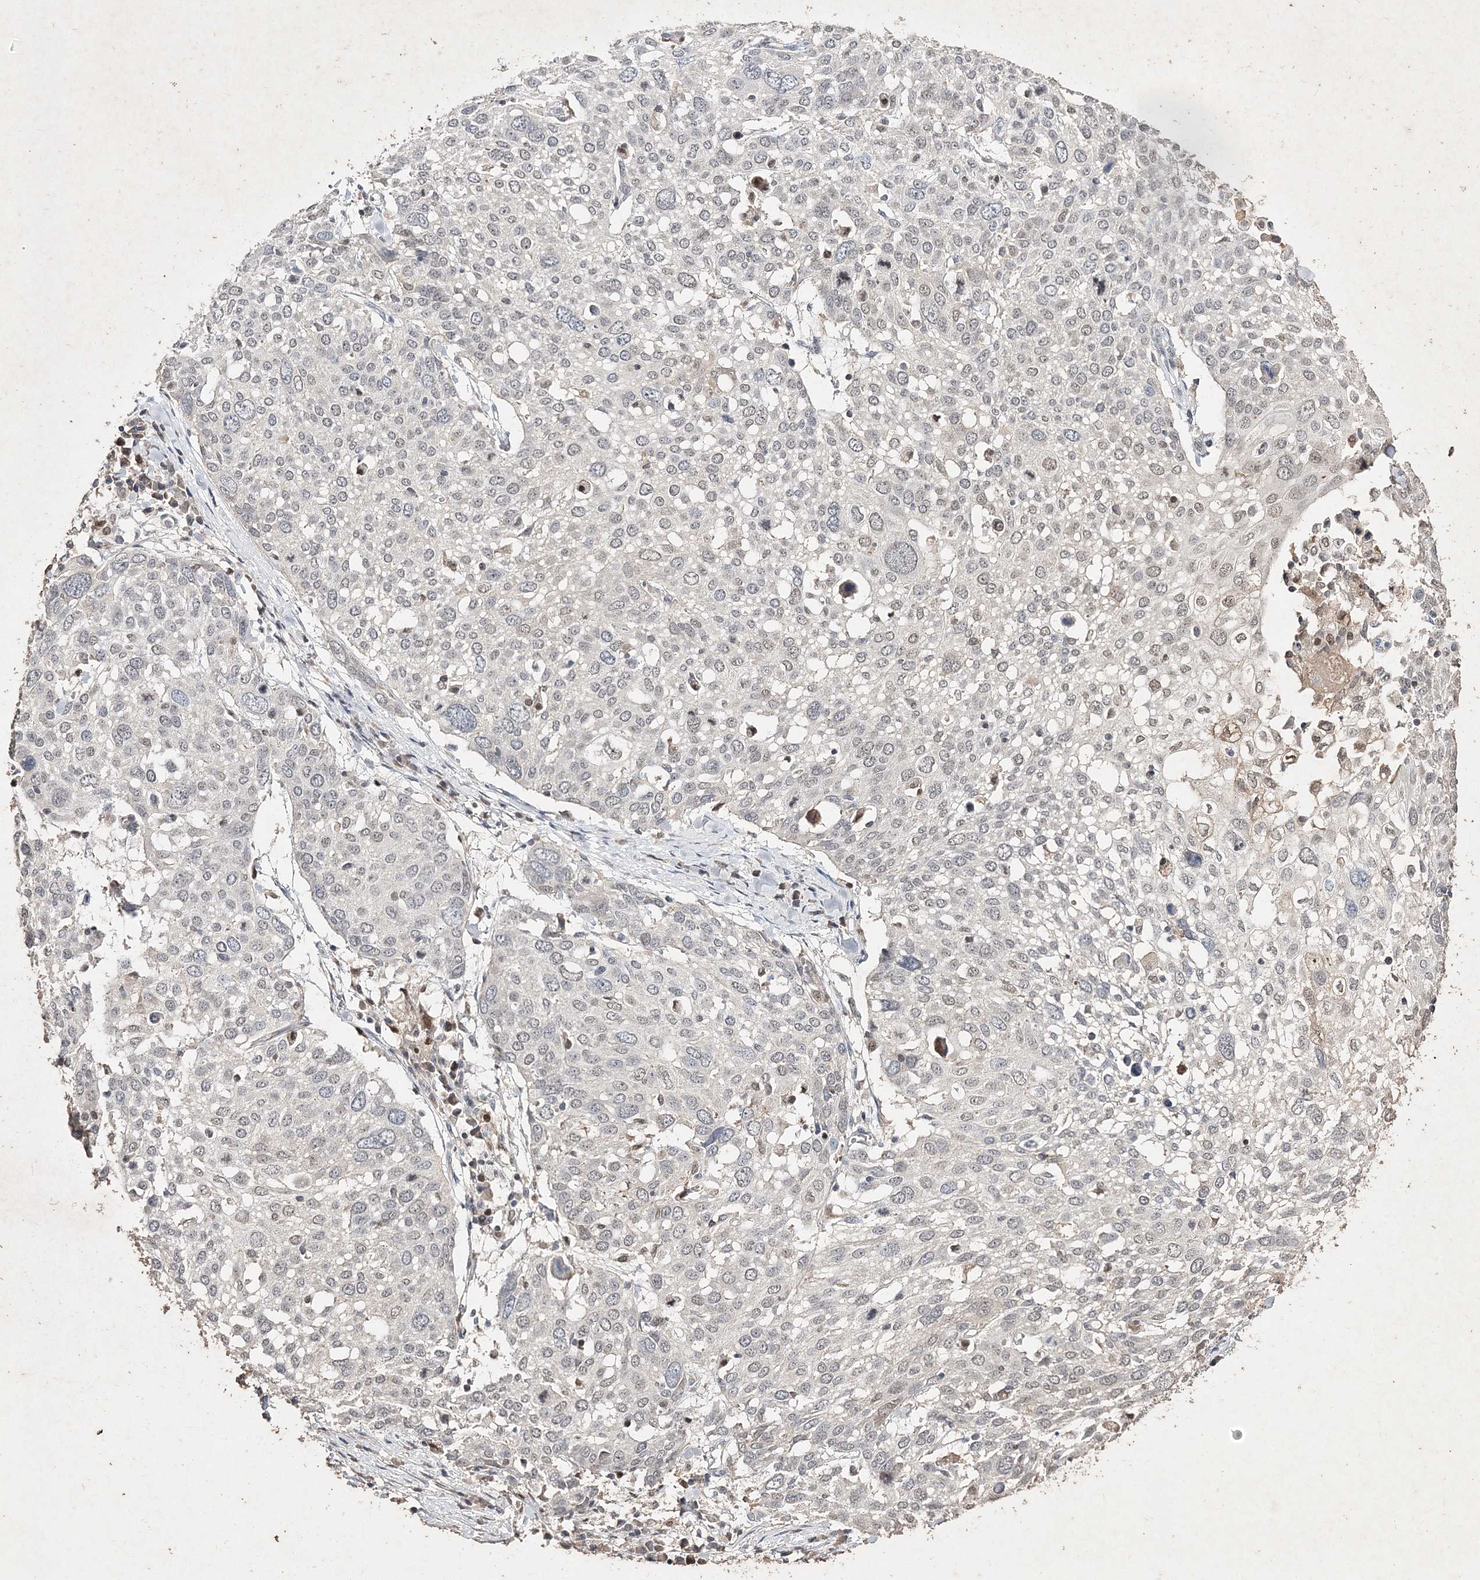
{"staining": {"intensity": "negative", "quantity": "none", "location": "none"}, "tissue": "lung cancer", "cell_type": "Tumor cells", "image_type": "cancer", "snomed": [{"axis": "morphology", "description": "Squamous cell carcinoma, NOS"}, {"axis": "topography", "description": "Lung"}], "caption": "This is a photomicrograph of IHC staining of lung cancer, which shows no staining in tumor cells.", "gene": "C3orf38", "patient": {"sex": "male", "age": 65}}